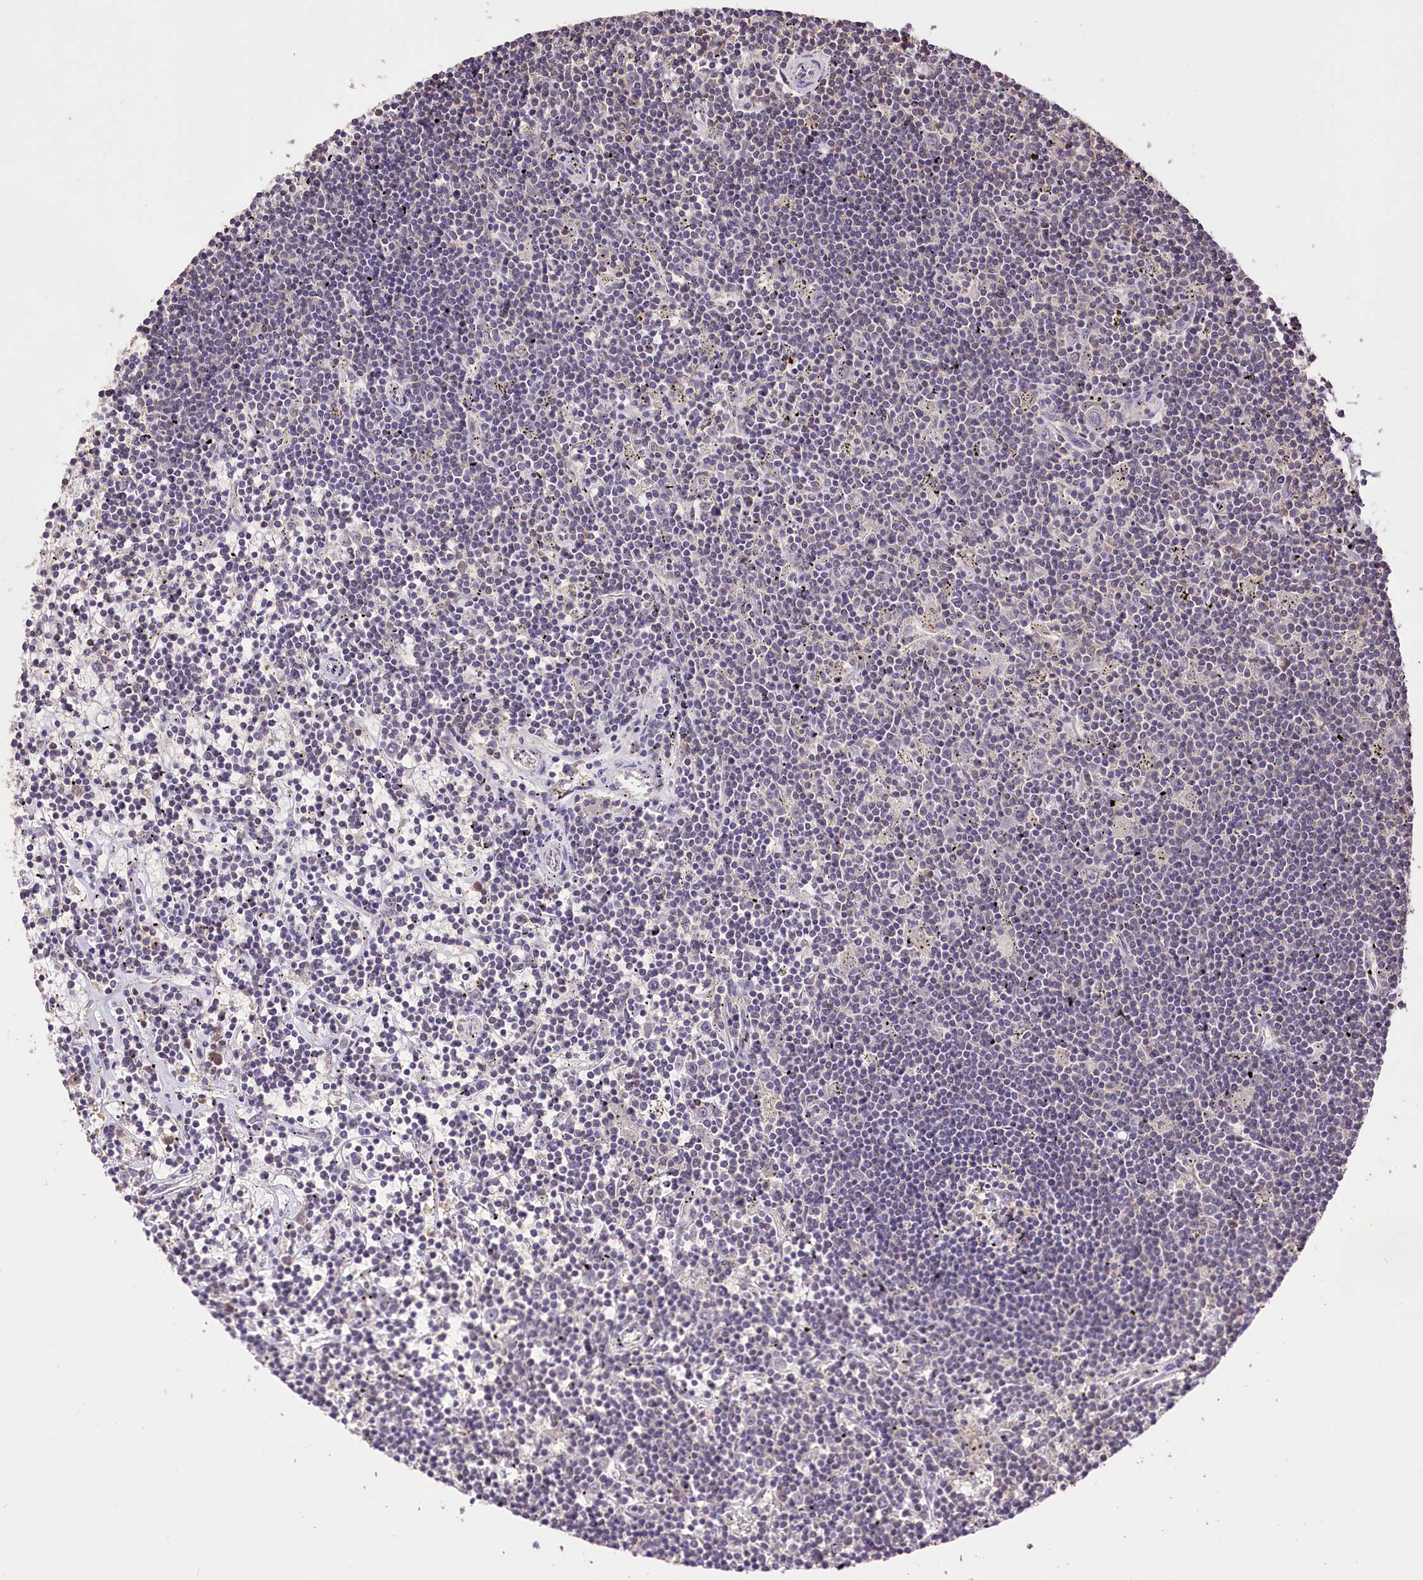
{"staining": {"intensity": "negative", "quantity": "none", "location": "none"}, "tissue": "lymphoma", "cell_type": "Tumor cells", "image_type": "cancer", "snomed": [{"axis": "morphology", "description": "Malignant lymphoma, non-Hodgkin's type, Low grade"}, {"axis": "topography", "description": "Spleen"}], "caption": "This is an immunohistochemistry image of human lymphoma. There is no positivity in tumor cells.", "gene": "SERGEF", "patient": {"sex": "male", "age": 76}}